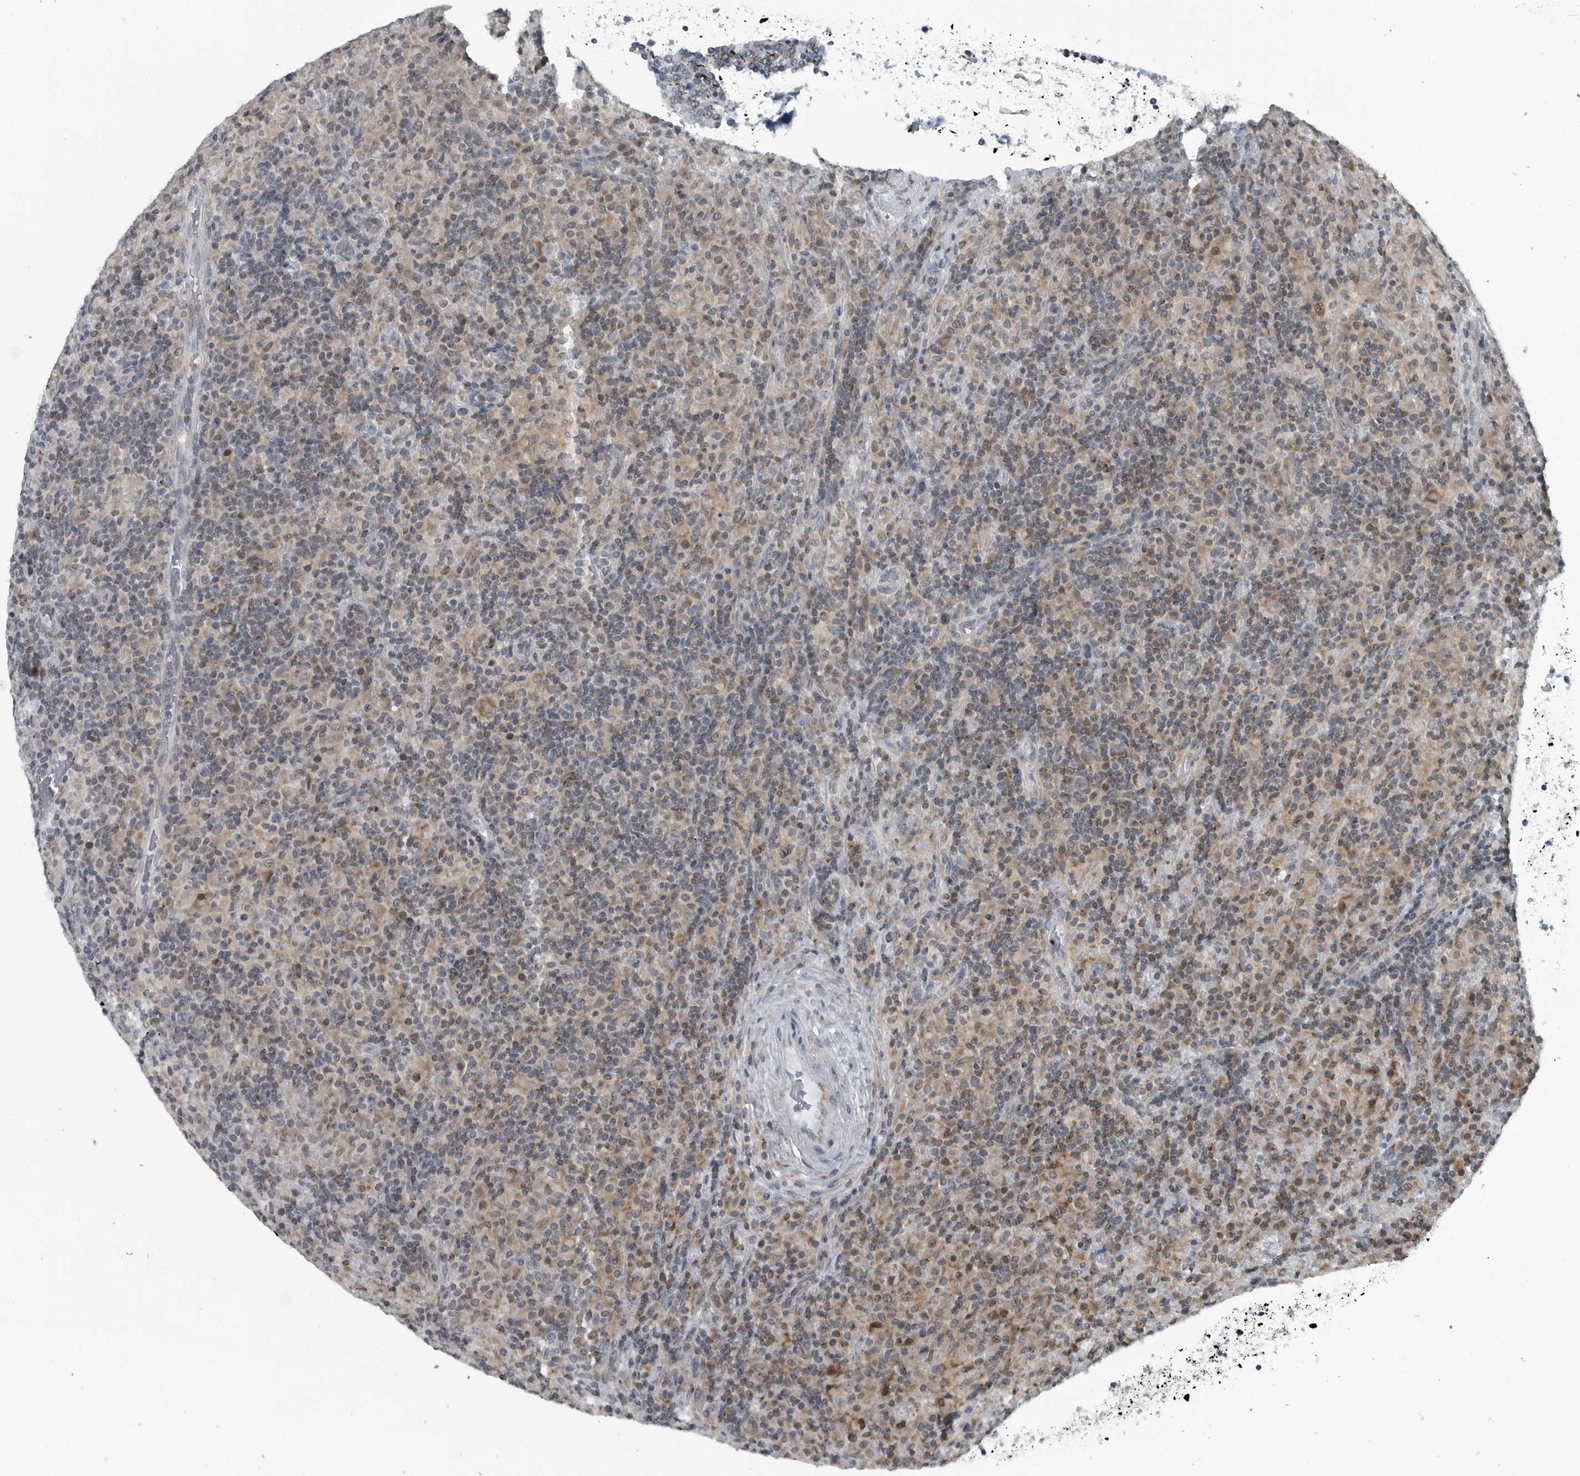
{"staining": {"intensity": "weak", "quantity": ">75%", "location": "cytoplasmic/membranous"}, "tissue": "lymphoma", "cell_type": "Tumor cells", "image_type": "cancer", "snomed": [{"axis": "morphology", "description": "Hodgkin's disease, NOS"}, {"axis": "topography", "description": "Lymph node"}], "caption": "IHC (DAB) staining of Hodgkin's disease reveals weak cytoplasmic/membranous protein expression in about >75% of tumor cells.", "gene": "GAK", "patient": {"sex": "male", "age": 70}}